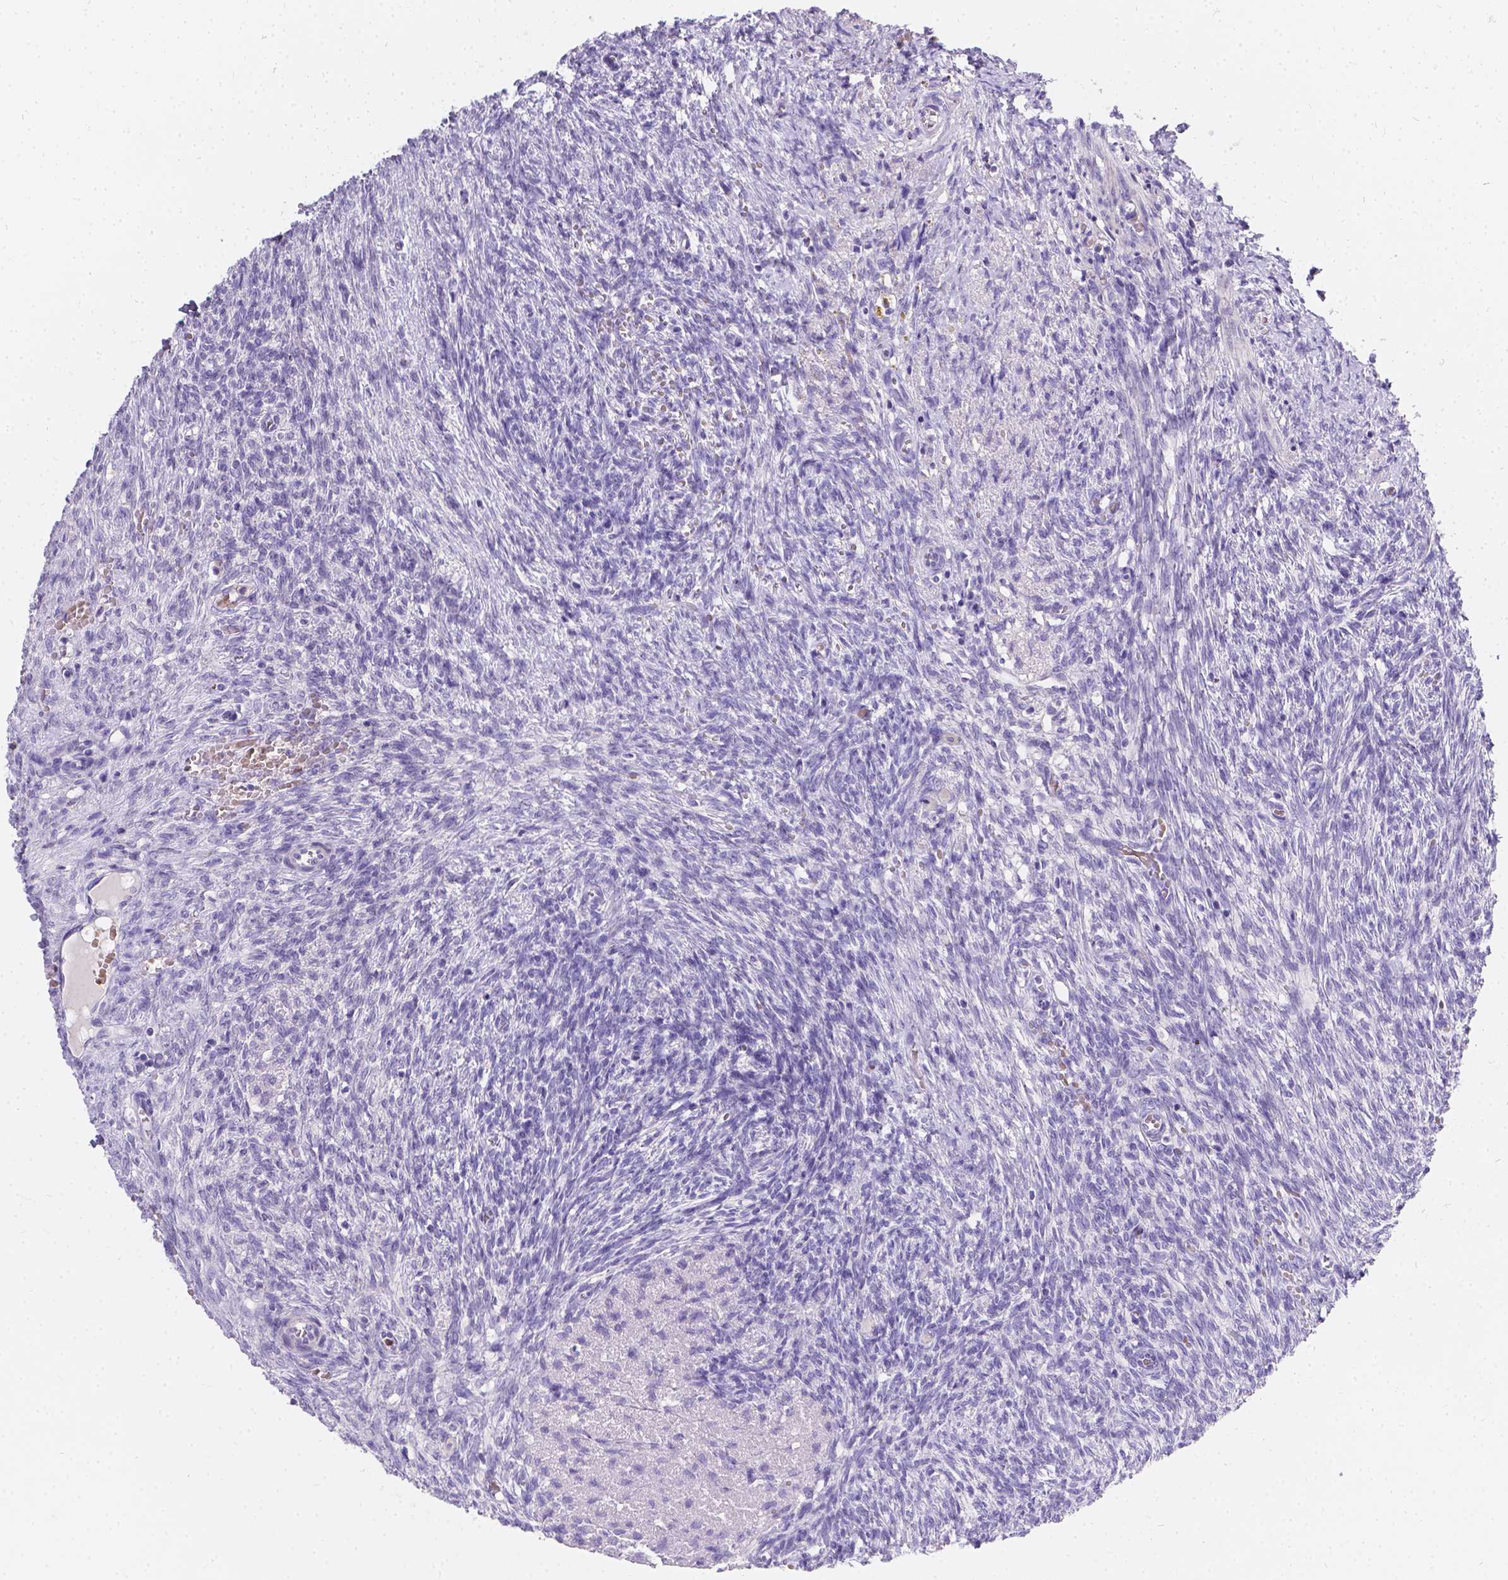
{"staining": {"intensity": "negative", "quantity": "none", "location": "none"}, "tissue": "ovary", "cell_type": "Follicle cells", "image_type": "normal", "snomed": [{"axis": "morphology", "description": "Normal tissue, NOS"}, {"axis": "topography", "description": "Ovary"}], "caption": "Immunohistochemistry (IHC) photomicrograph of benign human ovary stained for a protein (brown), which exhibits no staining in follicle cells. Brightfield microscopy of immunohistochemistry stained with DAB (brown) and hematoxylin (blue), captured at high magnification.", "gene": "GNRHR", "patient": {"sex": "female", "age": 46}}